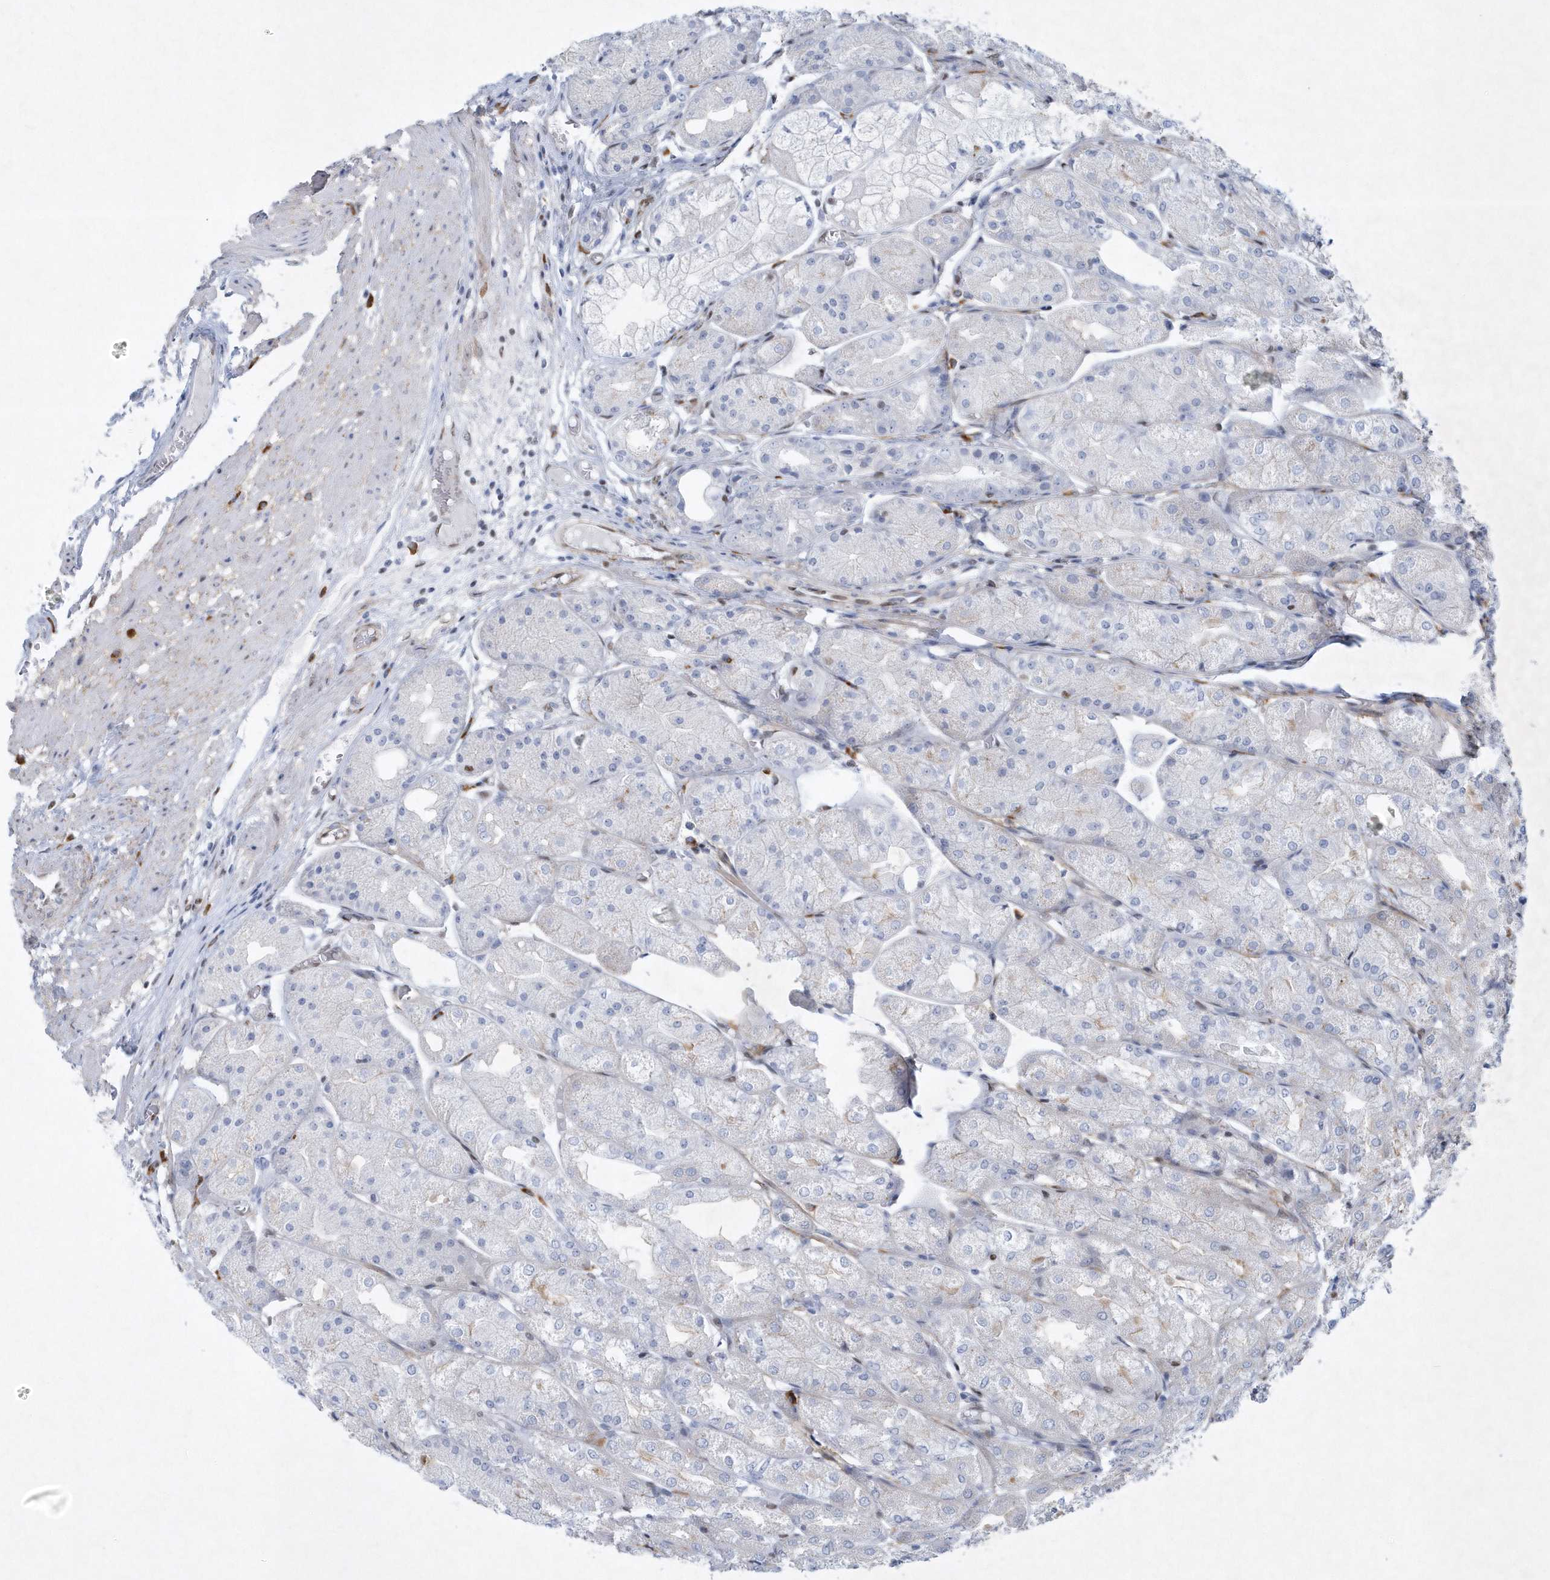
{"staining": {"intensity": "moderate", "quantity": "<25%", "location": "nuclear"}, "tissue": "stomach", "cell_type": "Glandular cells", "image_type": "normal", "snomed": [{"axis": "morphology", "description": "Normal tissue, NOS"}, {"axis": "topography", "description": "Stomach, upper"}], "caption": "Stomach stained with immunohistochemistry reveals moderate nuclear positivity in about <25% of glandular cells. (brown staining indicates protein expression, while blue staining denotes nuclei).", "gene": "DCLRE1A", "patient": {"sex": "male", "age": 72}}